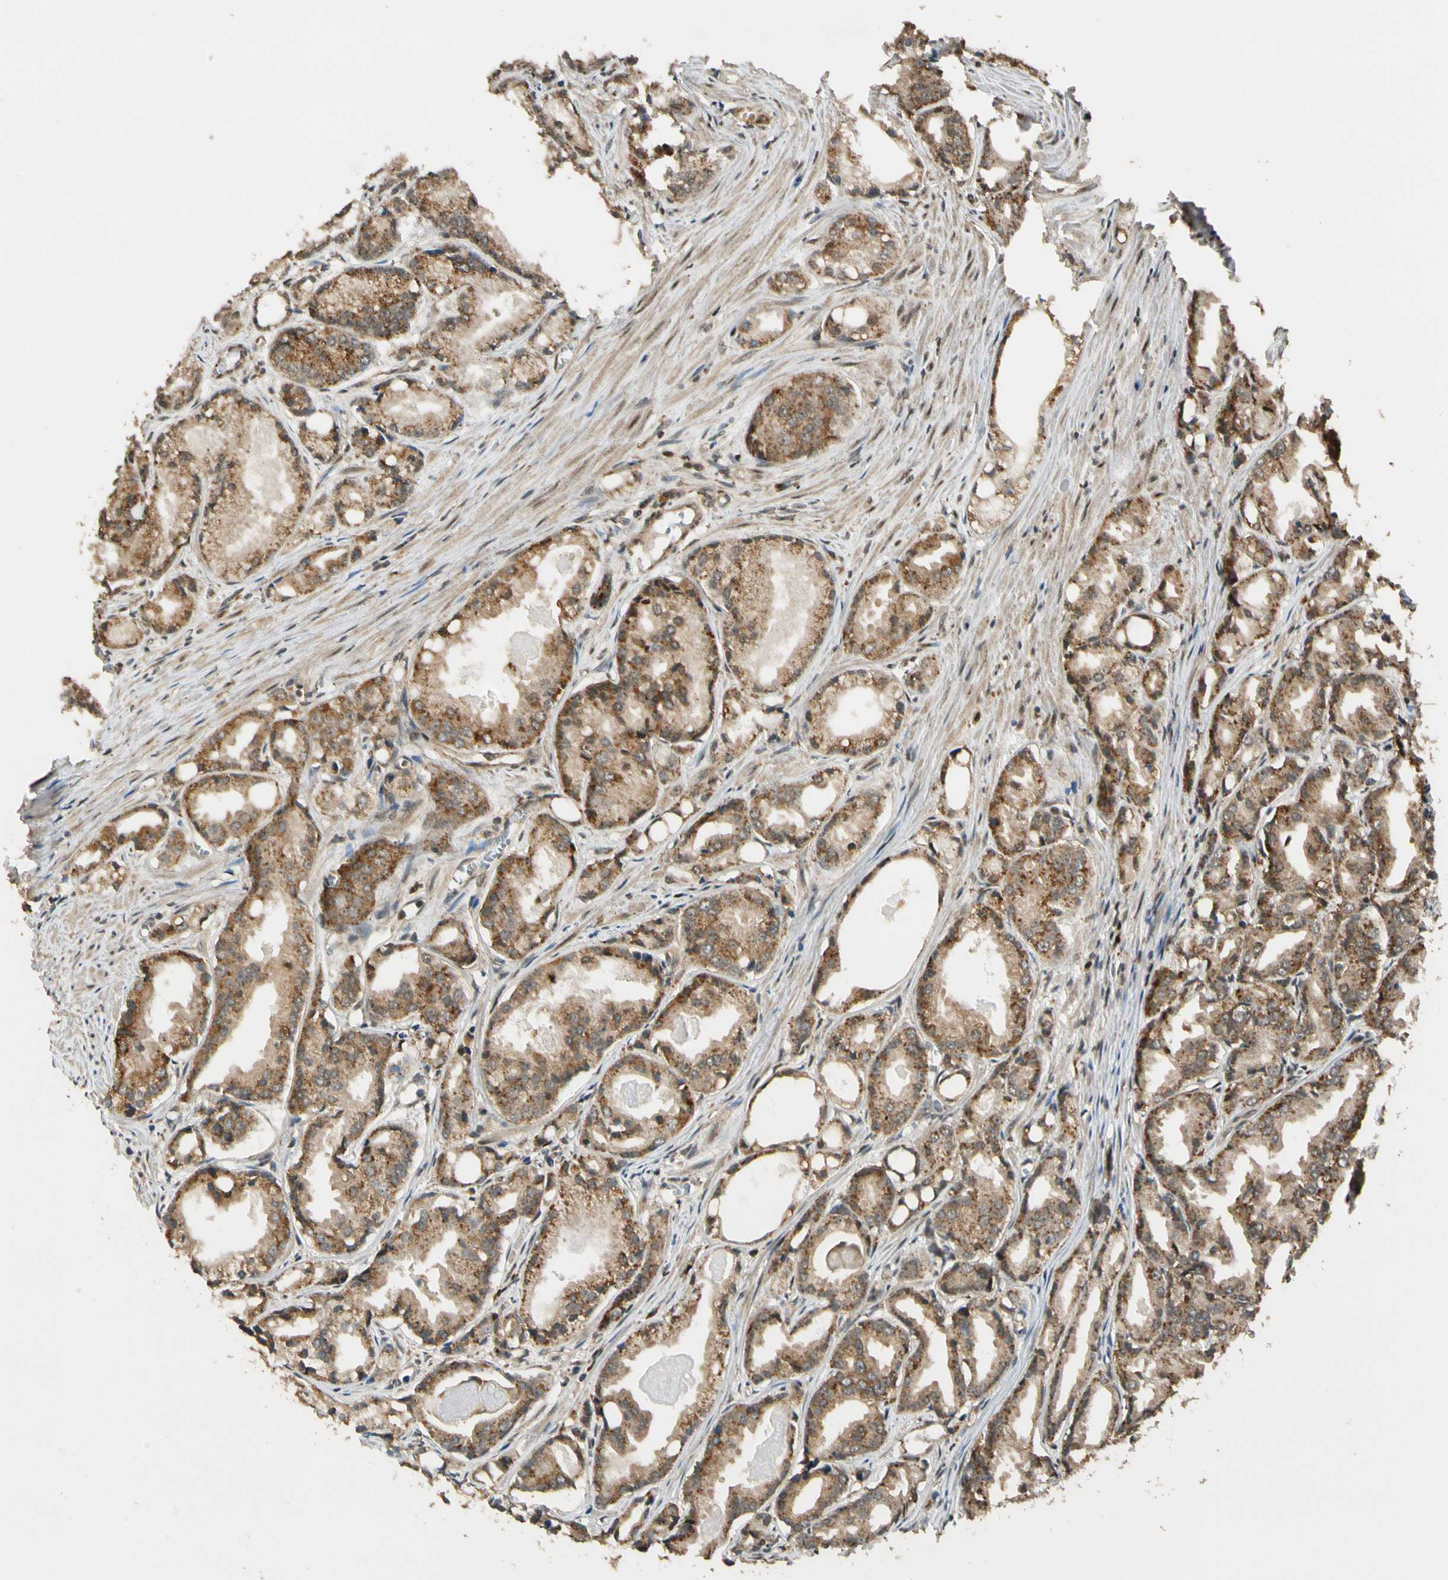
{"staining": {"intensity": "moderate", "quantity": ">75%", "location": "cytoplasmic/membranous"}, "tissue": "prostate cancer", "cell_type": "Tumor cells", "image_type": "cancer", "snomed": [{"axis": "morphology", "description": "Adenocarcinoma, Low grade"}, {"axis": "topography", "description": "Prostate"}], "caption": "Human low-grade adenocarcinoma (prostate) stained for a protein (brown) reveals moderate cytoplasmic/membranous positive staining in about >75% of tumor cells.", "gene": "LAMTOR1", "patient": {"sex": "male", "age": 72}}